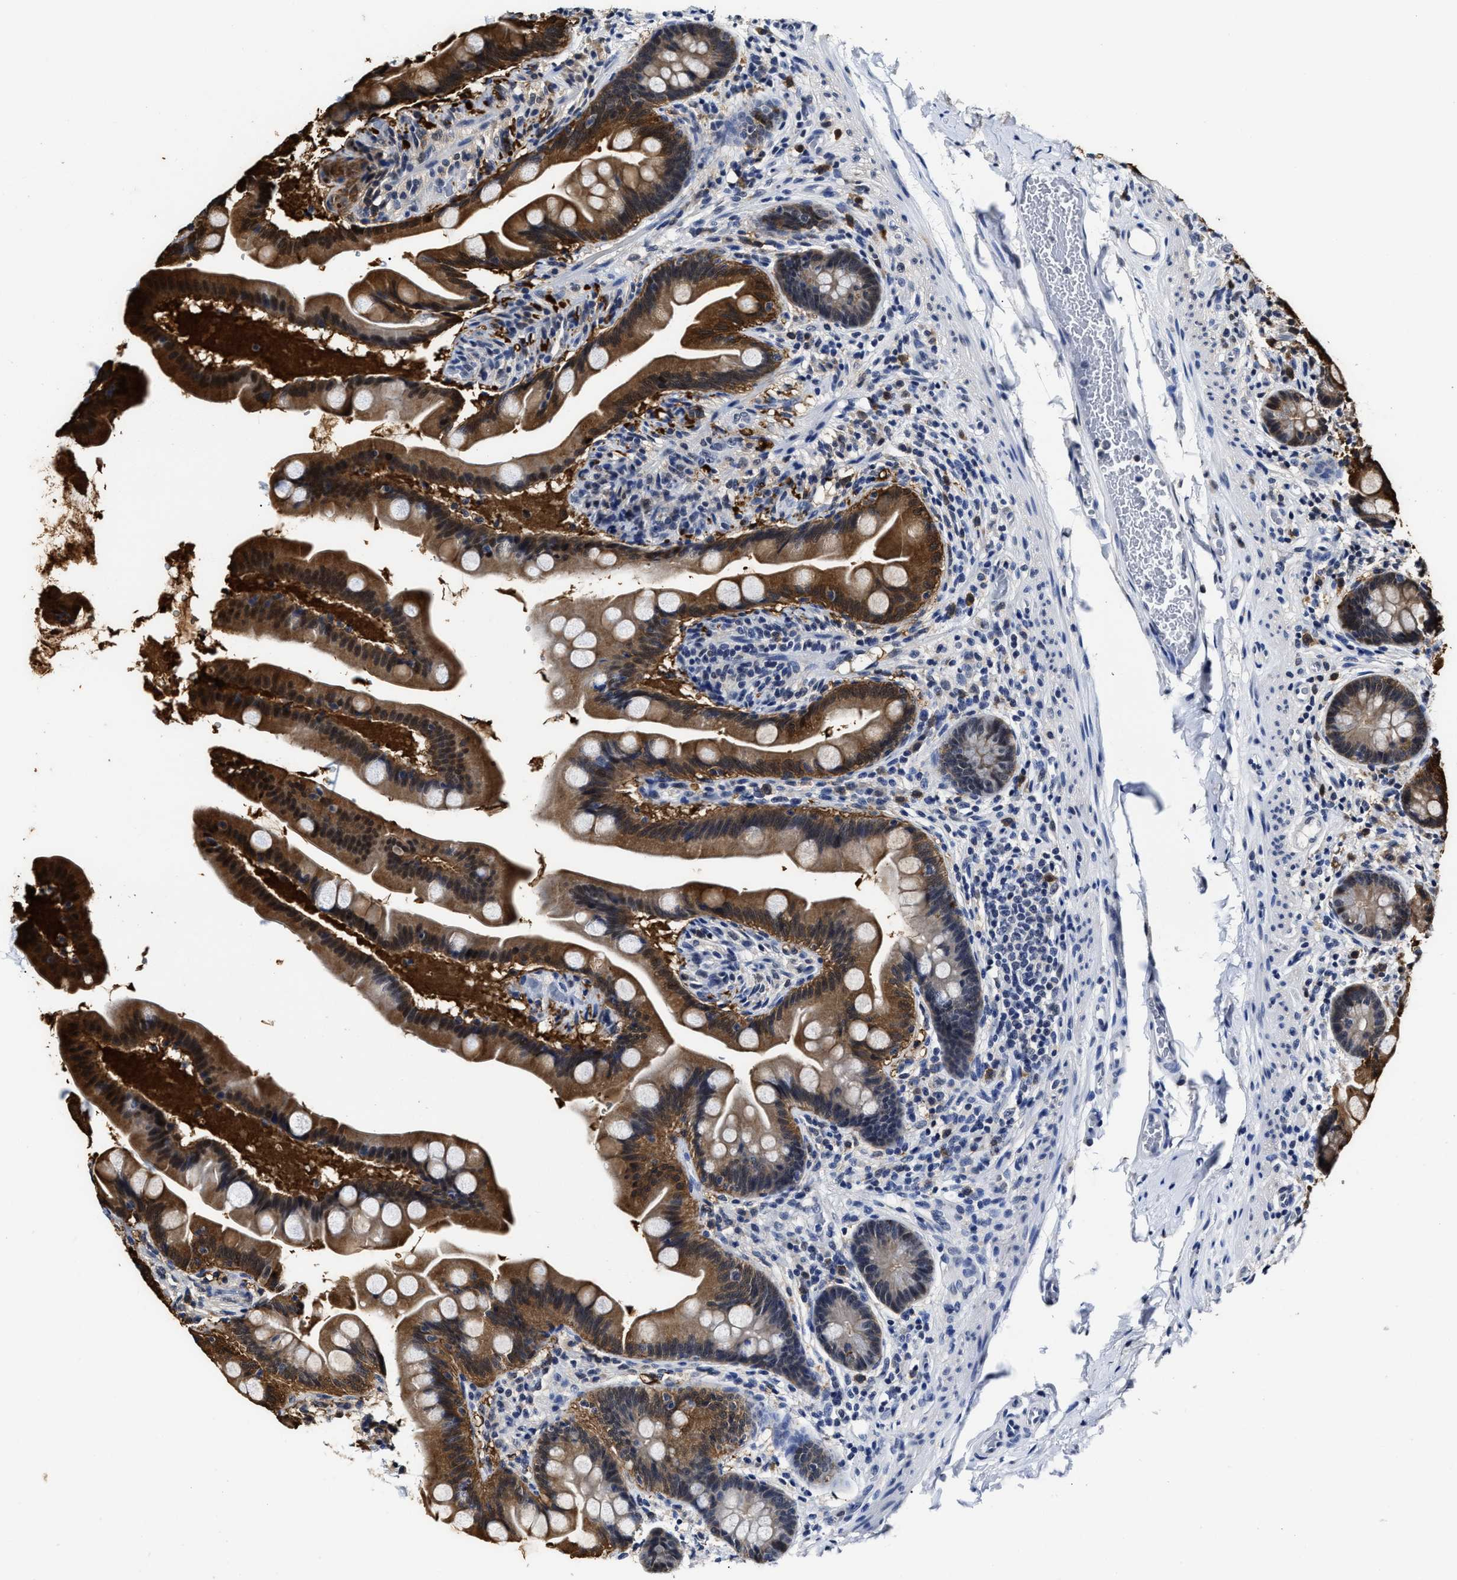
{"staining": {"intensity": "strong", "quantity": ">75%", "location": "cytoplasmic/membranous"}, "tissue": "small intestine", "cell_type": "Glandular cells", "image_type": "normal", "snomed": [{"axis": "morphology", "description": "Normal tissue, NOS"}, {"axis": "topography", "description": "Small intestine"}], "caption": "Small intestine was stained to show a protein in brown. There is high levels of strong cytoplasmic/membranous staining in approximately >75% of glandular cells. (DAB (3,3'-diaminobenzidine) IHC with brightfield microscopy, high magnification).", "gene": "PRPF4B", "patient": {"sex": "female", "age": 56}}